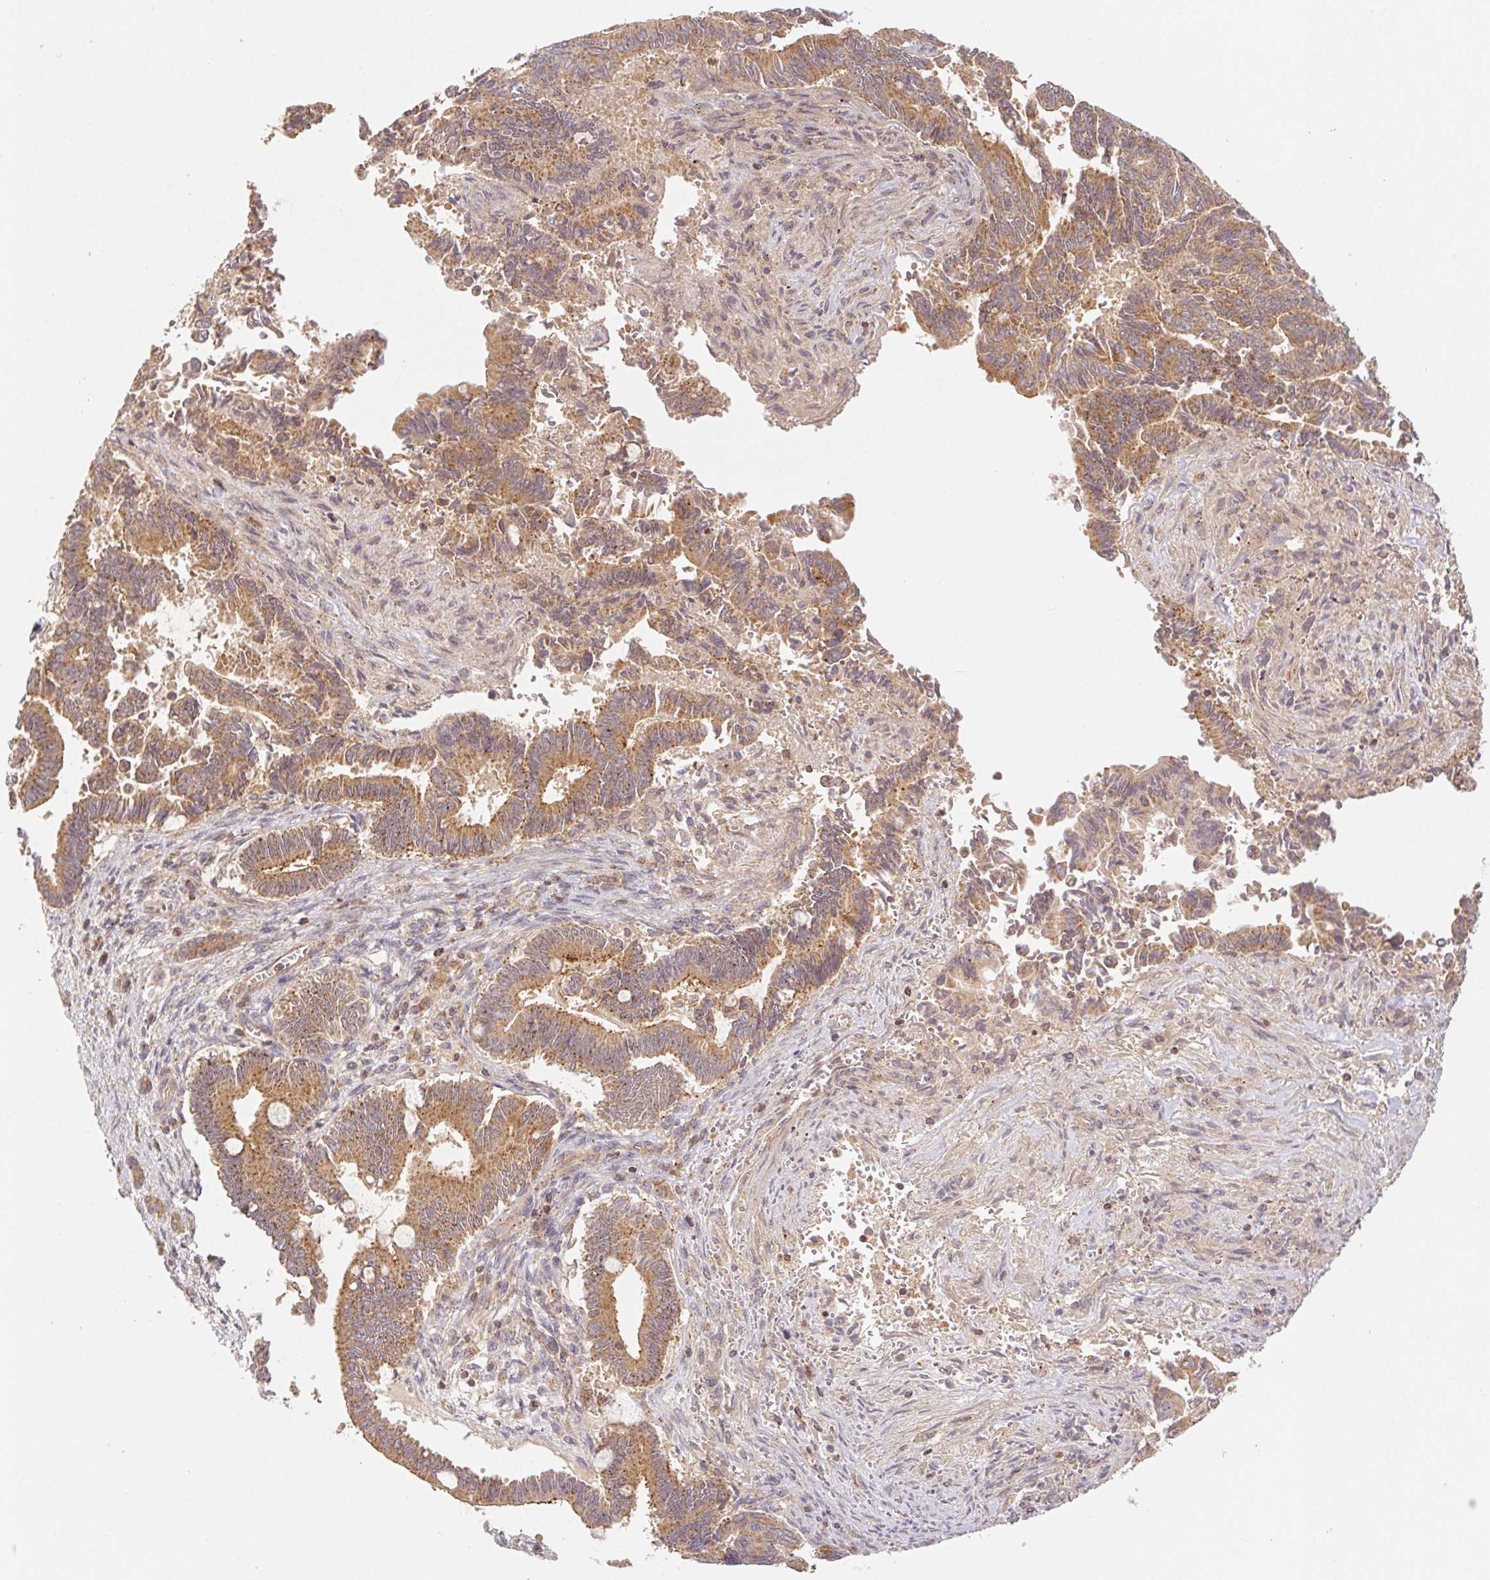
{"staining": {"intensity": "moderate", "quantity": ">75%", "location": "cytoplasmic/membranous"}, "tissue": "pancreatic cancer", "cell_type": "Tumor cells", "image_type": "cancer", "snomed": [{"axis": "morphology", "description": "Adenocarcinoma, NOS"}, {"axis": "topography", "description": "Pancreas"}], "caption": "Pancreatic cancer (adenocarcinoma) stained for a protein (brown) shows moderate cytoplasmic/membranous positive staining in approximately >75% of tumor cells.", "gene": "MTHFD1", "patient": {"sex": "male", "age": 68}}